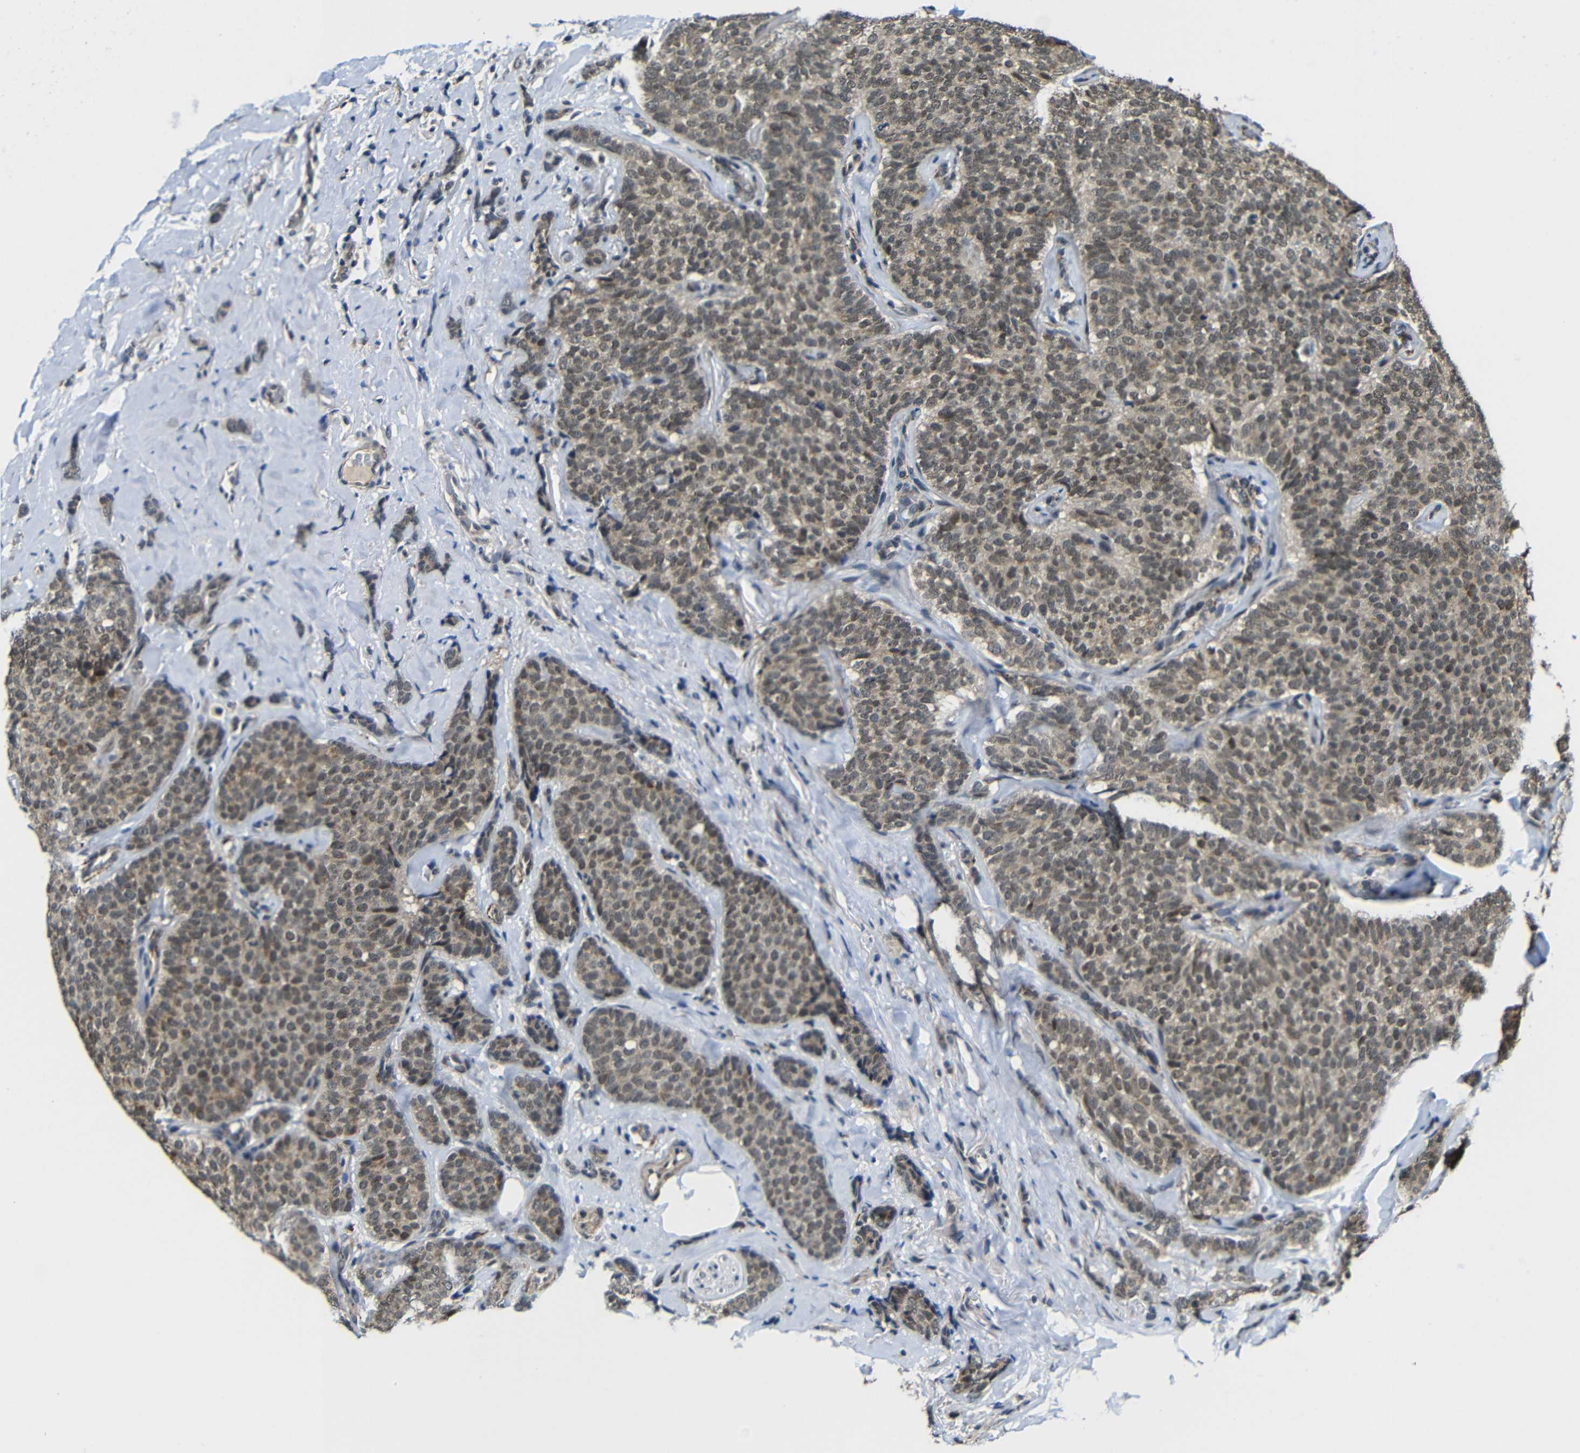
{"staining": {"intensity": "moderate", "quantity": ">75%", "location": "cytoplasmic/membranous"}, "tissue": "breast cancer", "cell_type": "Tumor cells", "image_type": "cancer", "snomed": [{"axis": "morphology", "description": "Lobular carcinoma"}, {"axis": "topography", "description": "Skin"}, {"axis": "topography", "description": "Breast"}], "caption": "An image of breast cancer stained for a protein reveals moderate cytoplasmic/membranous brown staining in tumor cells.", "gene": "FAM172A", "patient": {"sex": "female", "age": 46}}